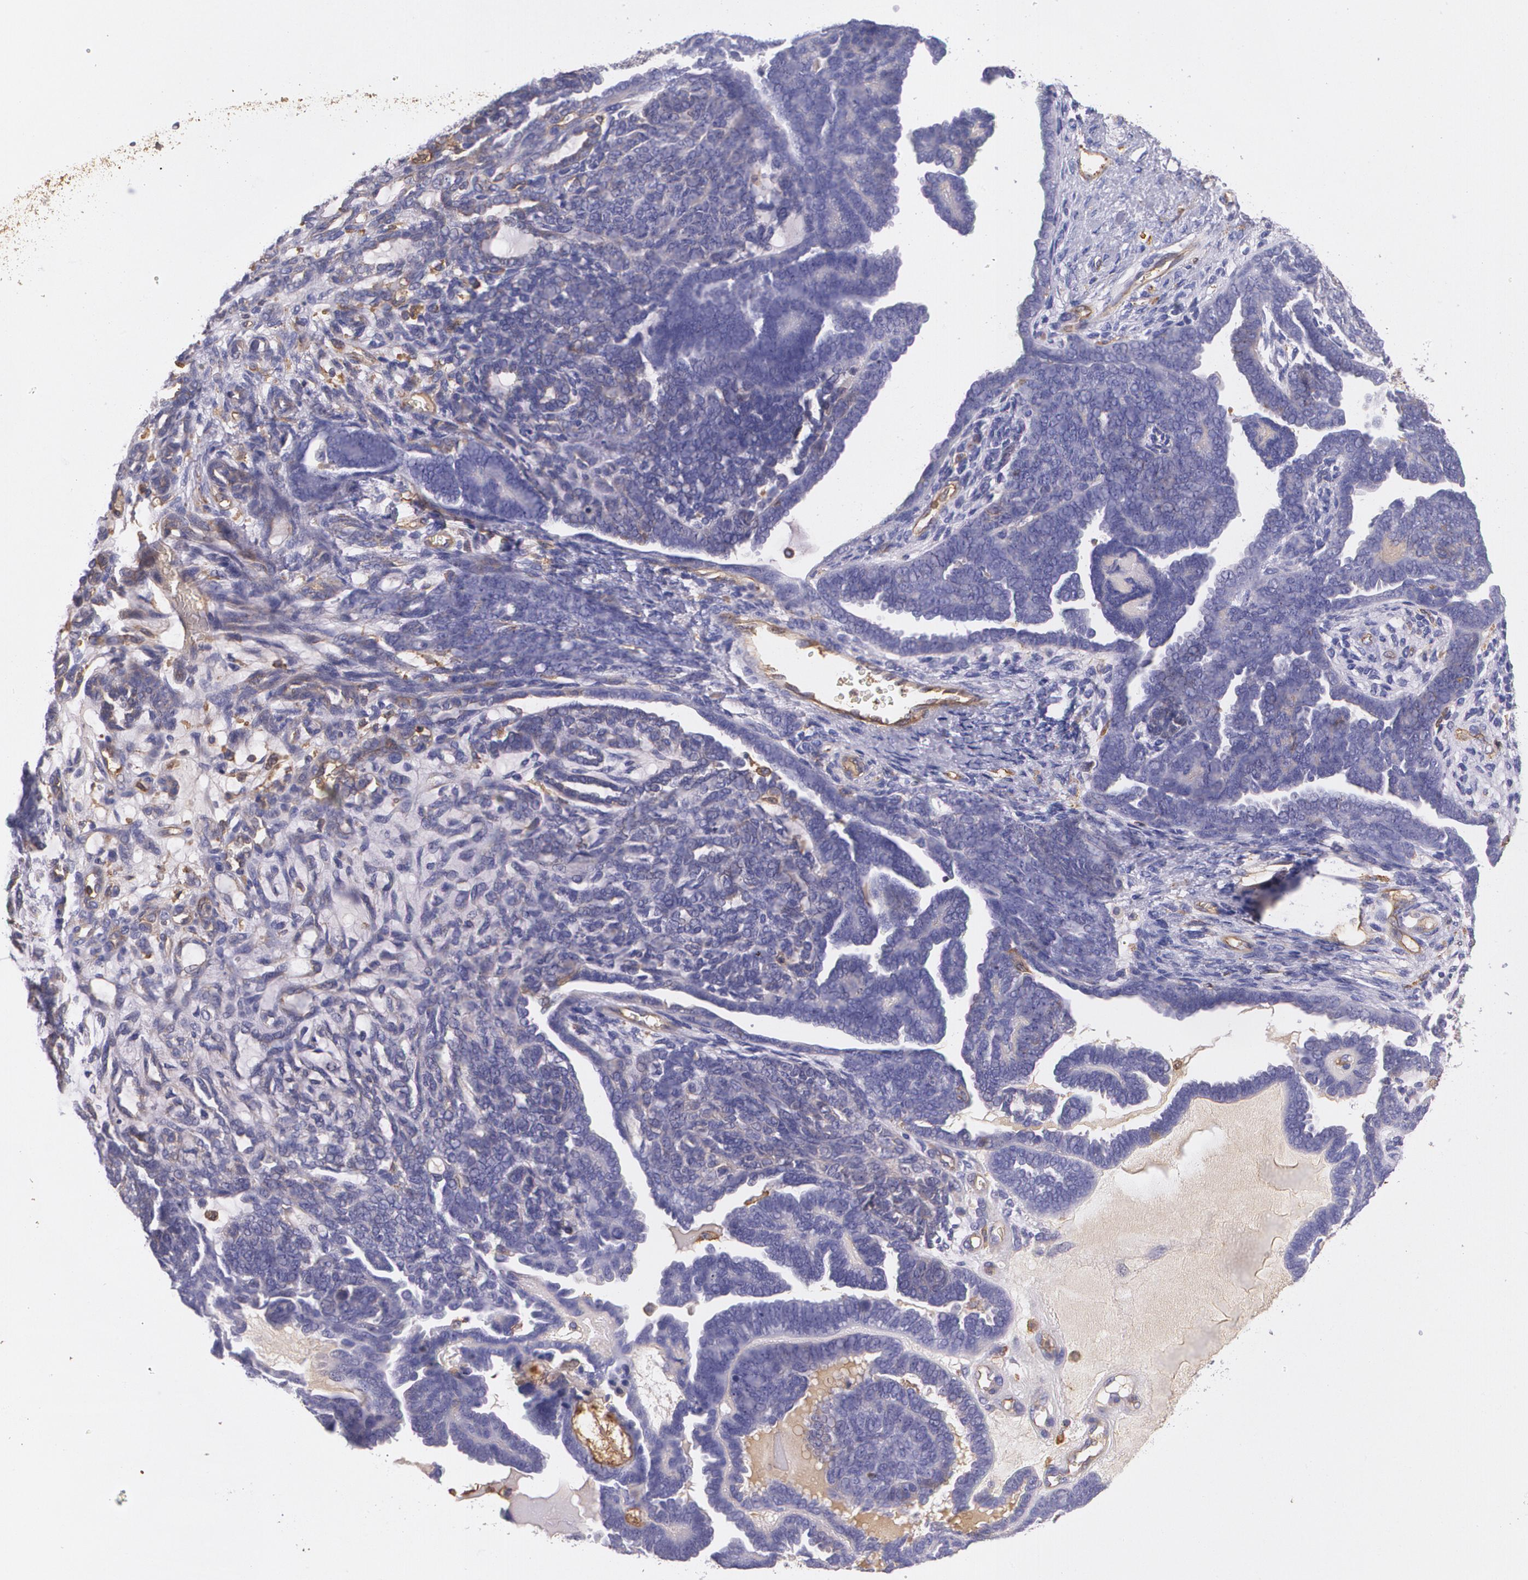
{"staining": {"intensity": "negative", "quantity": "none", "location": "none"}, "tissue": "endometrial cancer", "cell_type": "Tumor cells", "image_type": "cancer", "snomed": [{"axis": "morphology", "description": "Neoplasm, malignant, NOS"}, {"axis": "topography", "description": "Endometrium"}], "caption": "Endometrial cancer (neoplasm (malignant)) stained for a protein using immunohistochemistry (IHC) demonstrates no expression tumor cells.", "gene": "B2M", "patient": {"sex": "female", "age": 74}}